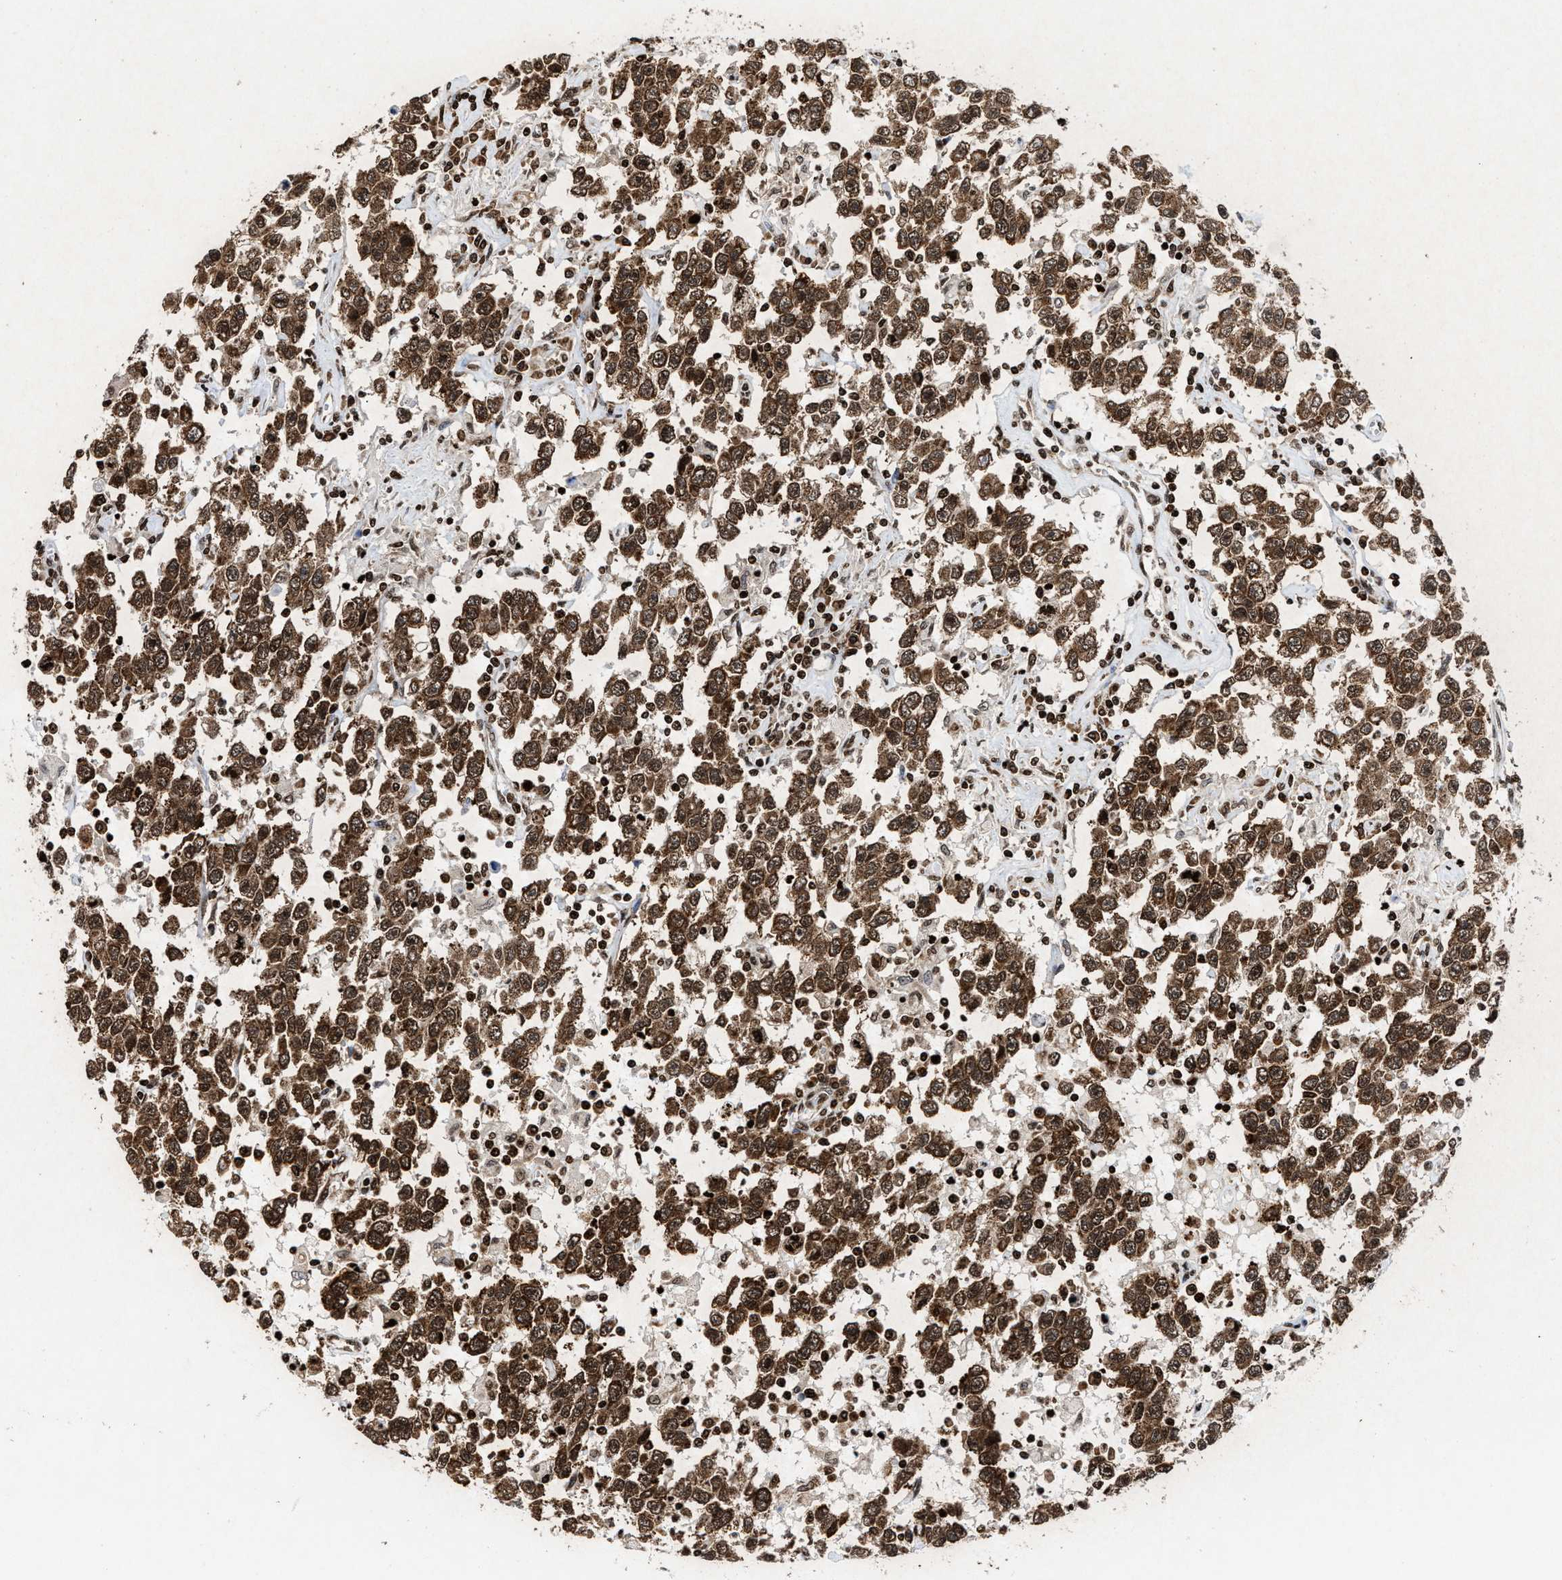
{"staining": {"intensity": "moderate", "quantity": ">75%", "location": "cytoplasmic/membranous,nuclear"}, "tissue": "testis cancer", "cell_type": "Tumor cells", "image_type": "cancer", "snomed": [{"axis": "morphology", "description": "Seminoma, NOS"}, {"axis": "topography", "description": "Testis"}], "caption": "A brown stain highlights moderate cytoplasmic/membranous and nuclear expression of a protein in human testis seminoma tumor cells. Nuclei are stained in blue.", "gene": "ALYREF", "patient": {"sex": "male", "age": 41}}